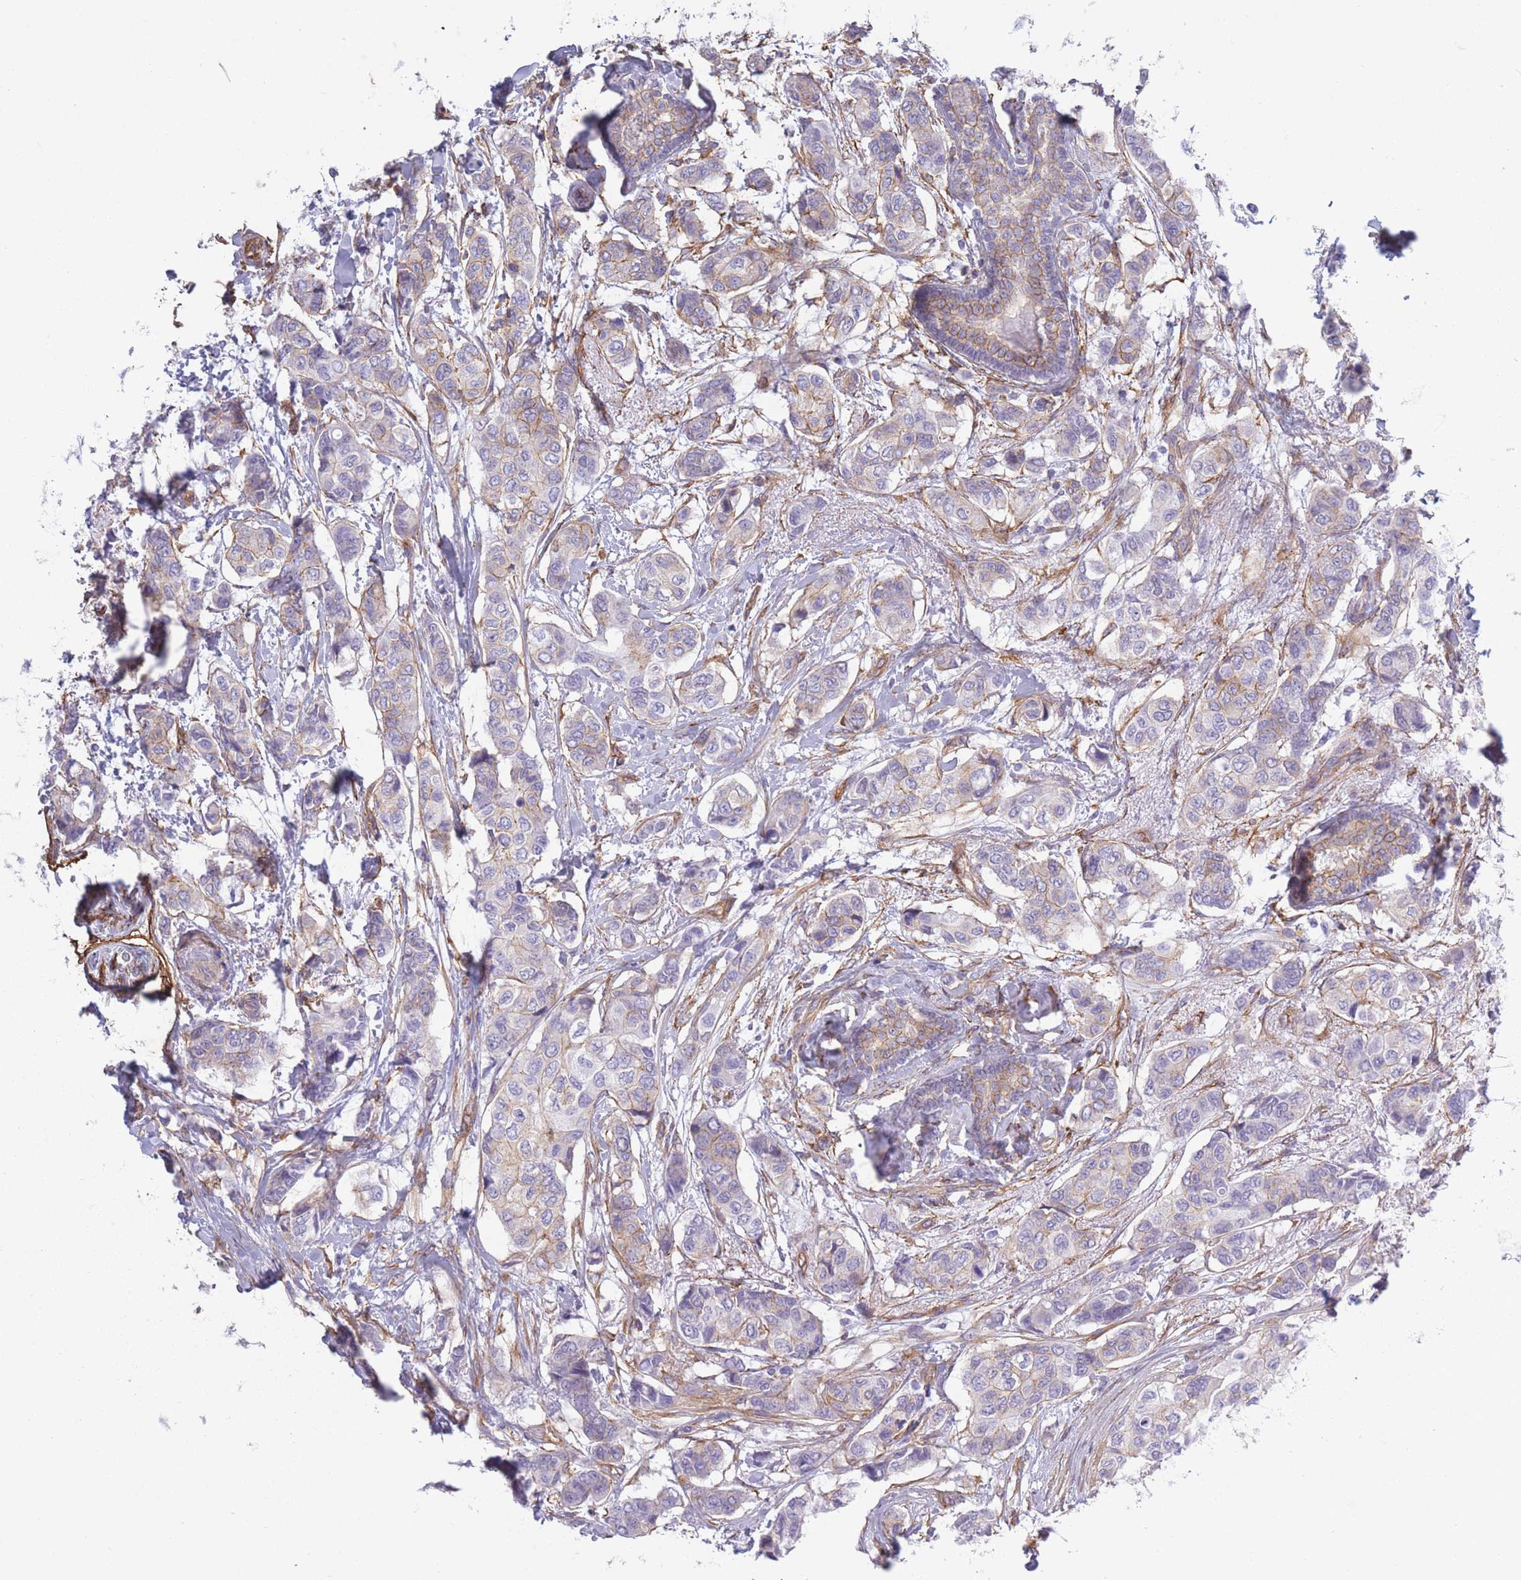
{"staining": {"intensity": "moderate", "quantity": "<25%", "location": "cytoplasmic/membranous"}, "tissue": "breast cancer", "cell_type": "Tumor cells", "image_type": "cancer", "snomed": [{"axis": "morphology", "description": "Lobular carcinoma"}, {"axis": "topography", "description": "Breast"}], "caption": "Immunohistochemistry (IHC) image of lobular carcinoma (breast) stained for a protein (brown), which shows low levels of moderate cytoplasmic/membranous expression in approximately <25% of tumor cells.", "gene": "ADD1", "patient": {"sex": "female", "age": 51}}